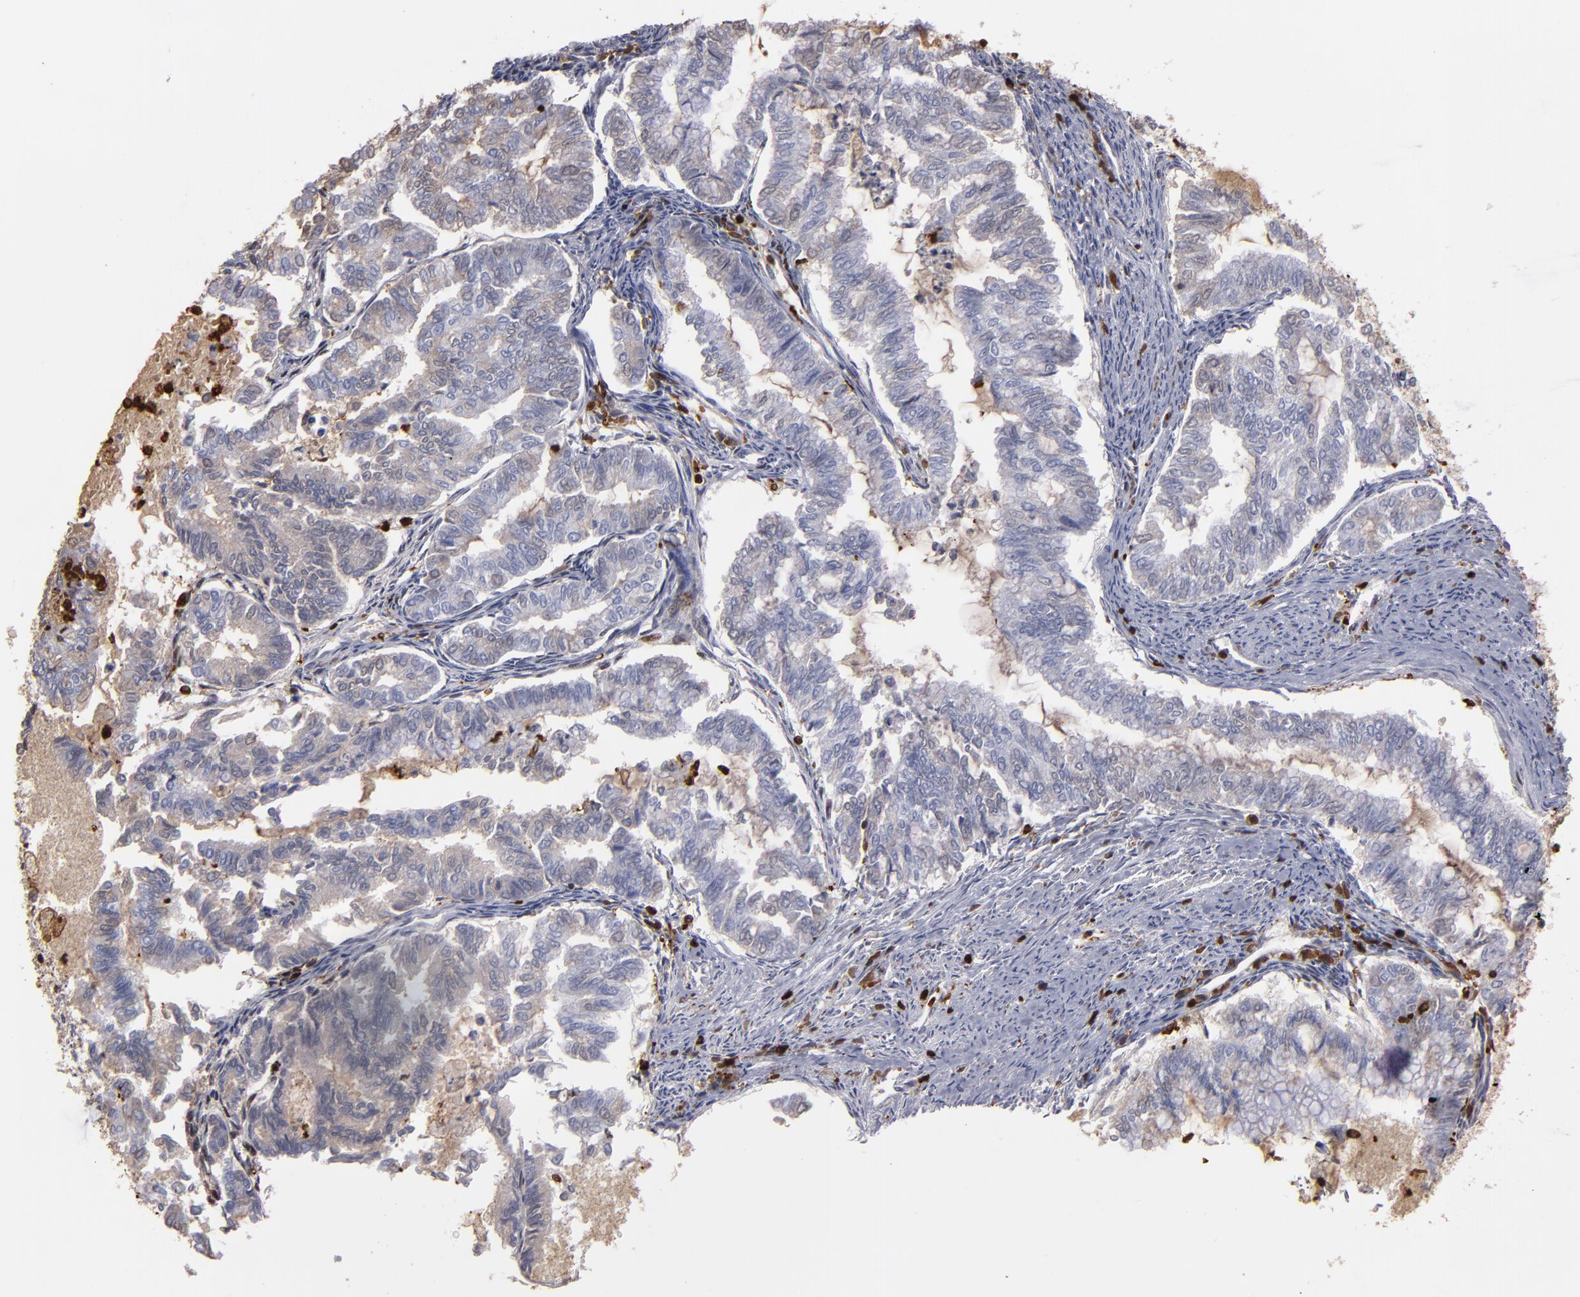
{"staining": {"intensity": "weak", "quantity": "25%-75%", "location": "cytoplasmic/membranous"}, "tissue": "endometrial cancer", "cell_type": "Tumor cells", "image_type": "cancer", "snomed": [{"axis": "morphology", "description": "Adenocarcinoma, NOS"}, {"axis": "topography", "description": "Endometrium"}], "caption": "DAB immunohistochemical staining of human endometrial cancer displays weak cytoplasmic/membranous protein staining in approximately 25%-75% of tumor cells.", "gene": "WAS", "patient": {"sex": "female", "age": 79}}